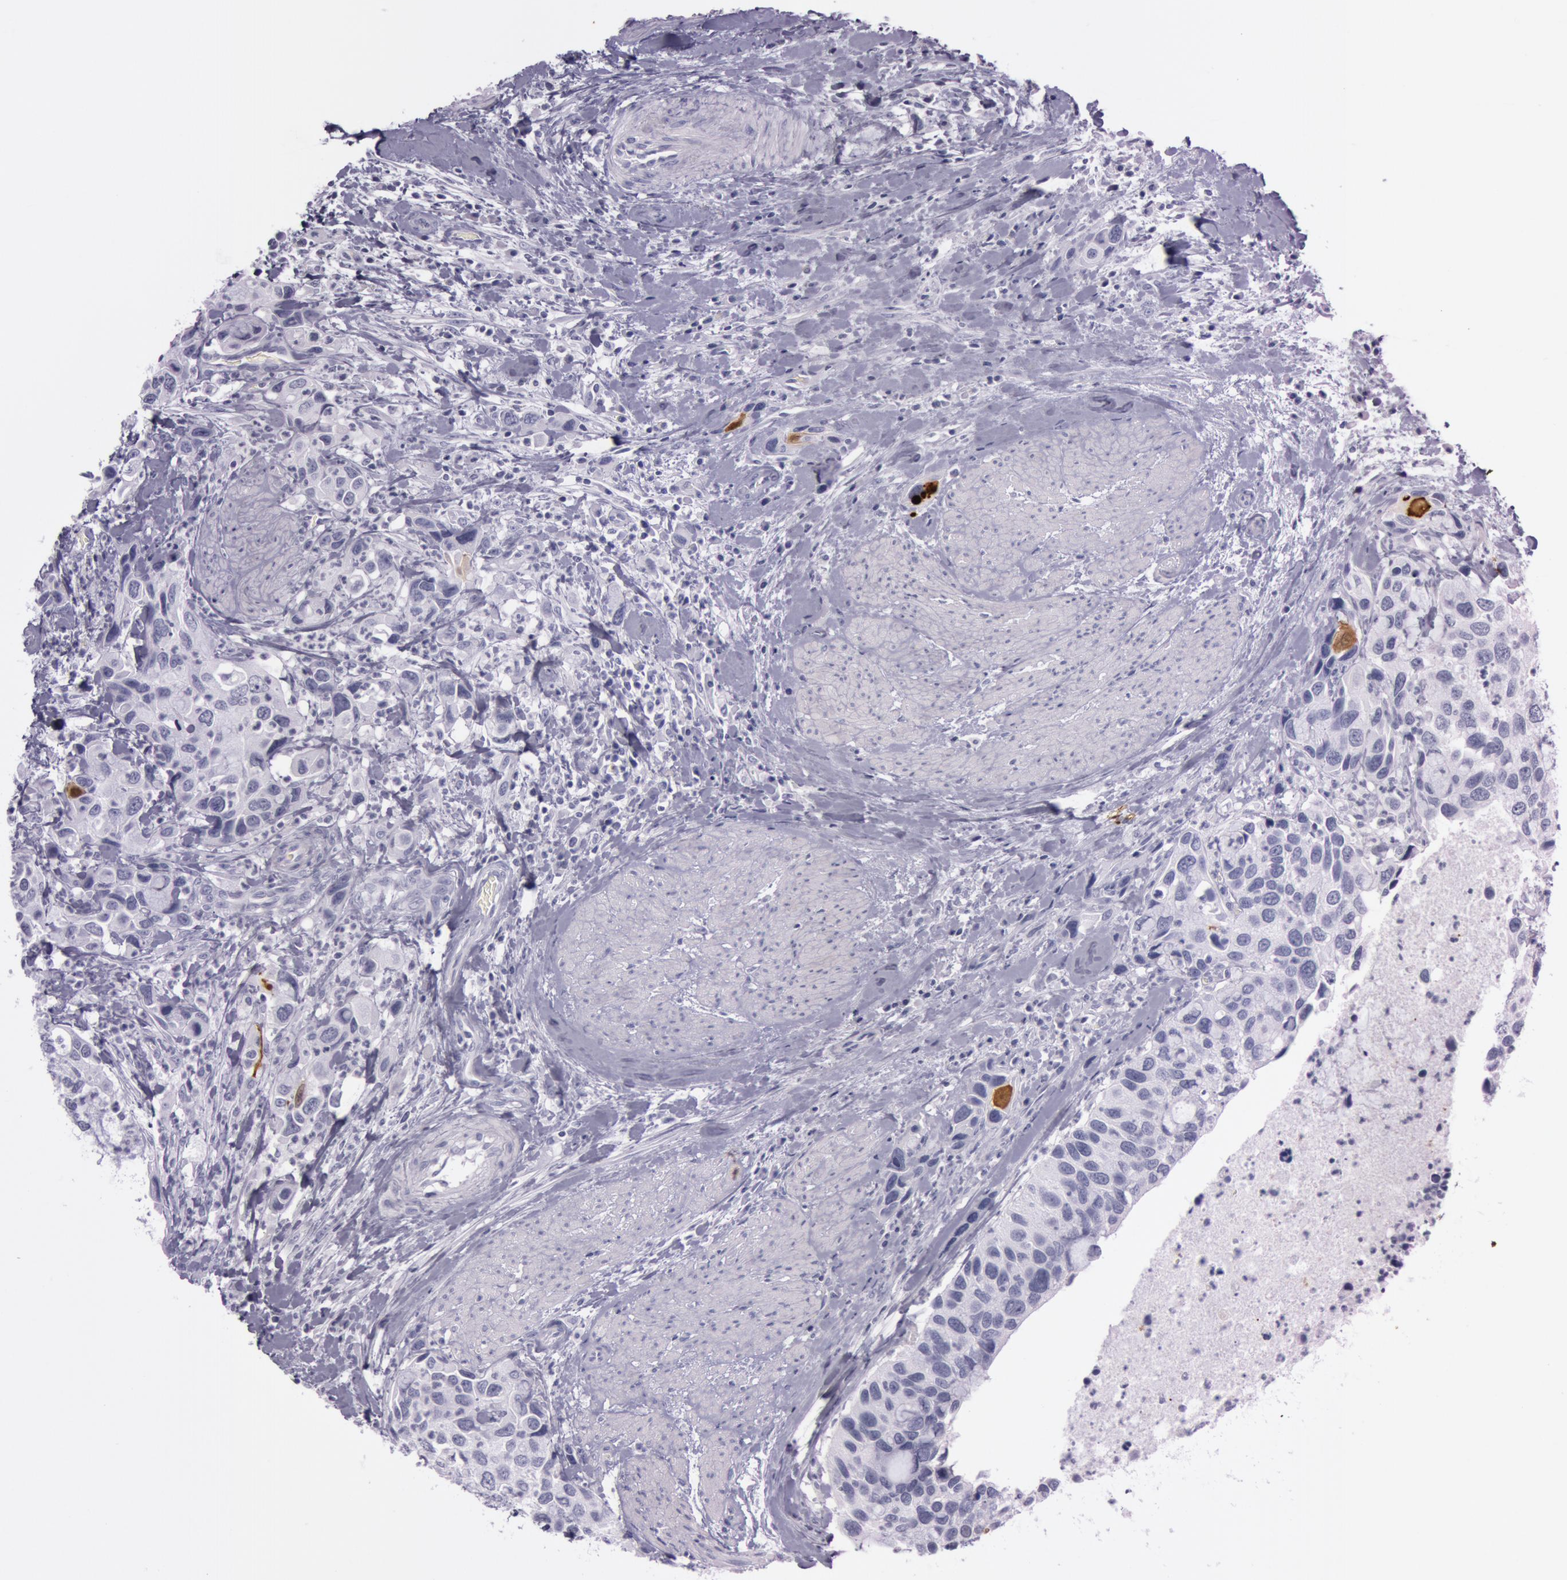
{"staining": {"intensity": "negative", "quantity": "none", "location": "none"}, "tissue": "urothelial cancer", "cell_type": "Tumor cells", "image_type": "cancer", "snomed": [{"axis": "morphology", "description": "Urothelial carcinoma, High grade"}, {"axis": "topography", "description": "Urinary bladder"}], "caption": "High magnification brightfield microscopy of urothelial carcinoma (high-grade) stained with DAB (3,3'-diaminobenzidine) (brown) and counterstained with hematoxylin (blue): tumor cells show no significant positivity.", "gene": "S100A7", "patient": {"sex": "male", "age": 66}}